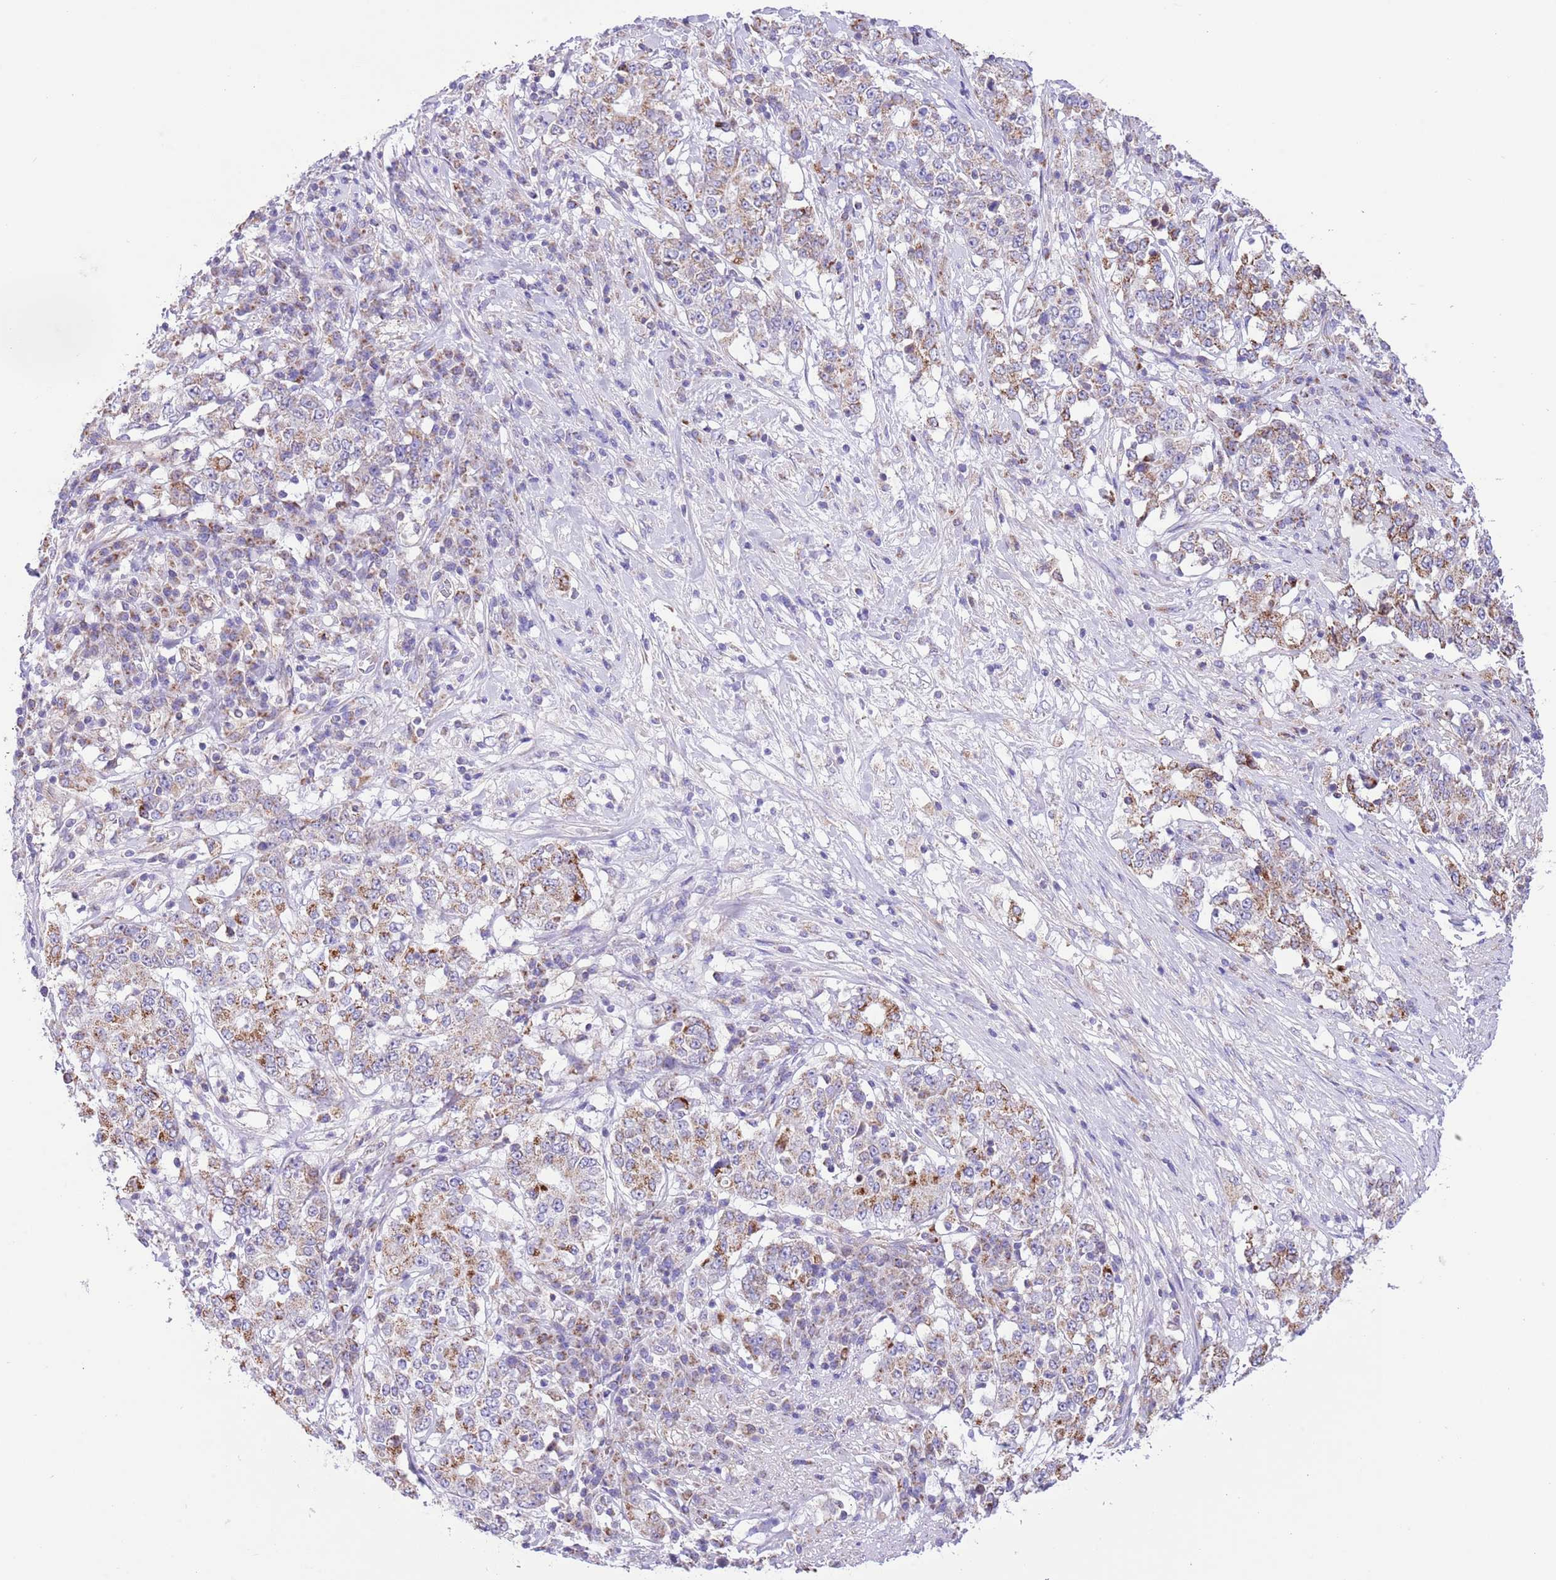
{"staining": {"intensity": "moderate", "quantity": "<25%", "location": "cytoplasmic/membranous"}, "tissue": "stomach cancer", "cell_type": "Tumor cells", "image_type": "cancer", "snomed": [{"axis": "morphology", "description": "Adenocarcinoma, NOS"}, {"axis": "topography", "description": "Stomach"}], "caption": "Protein expression analysis of adenocarcinoma (stomach) shows moderate cytoplasmic/membranous positivity in approximately <25% of tumor cells.", "gene": "SS18L2", "patient": {"sex": "male", "age": 59}}